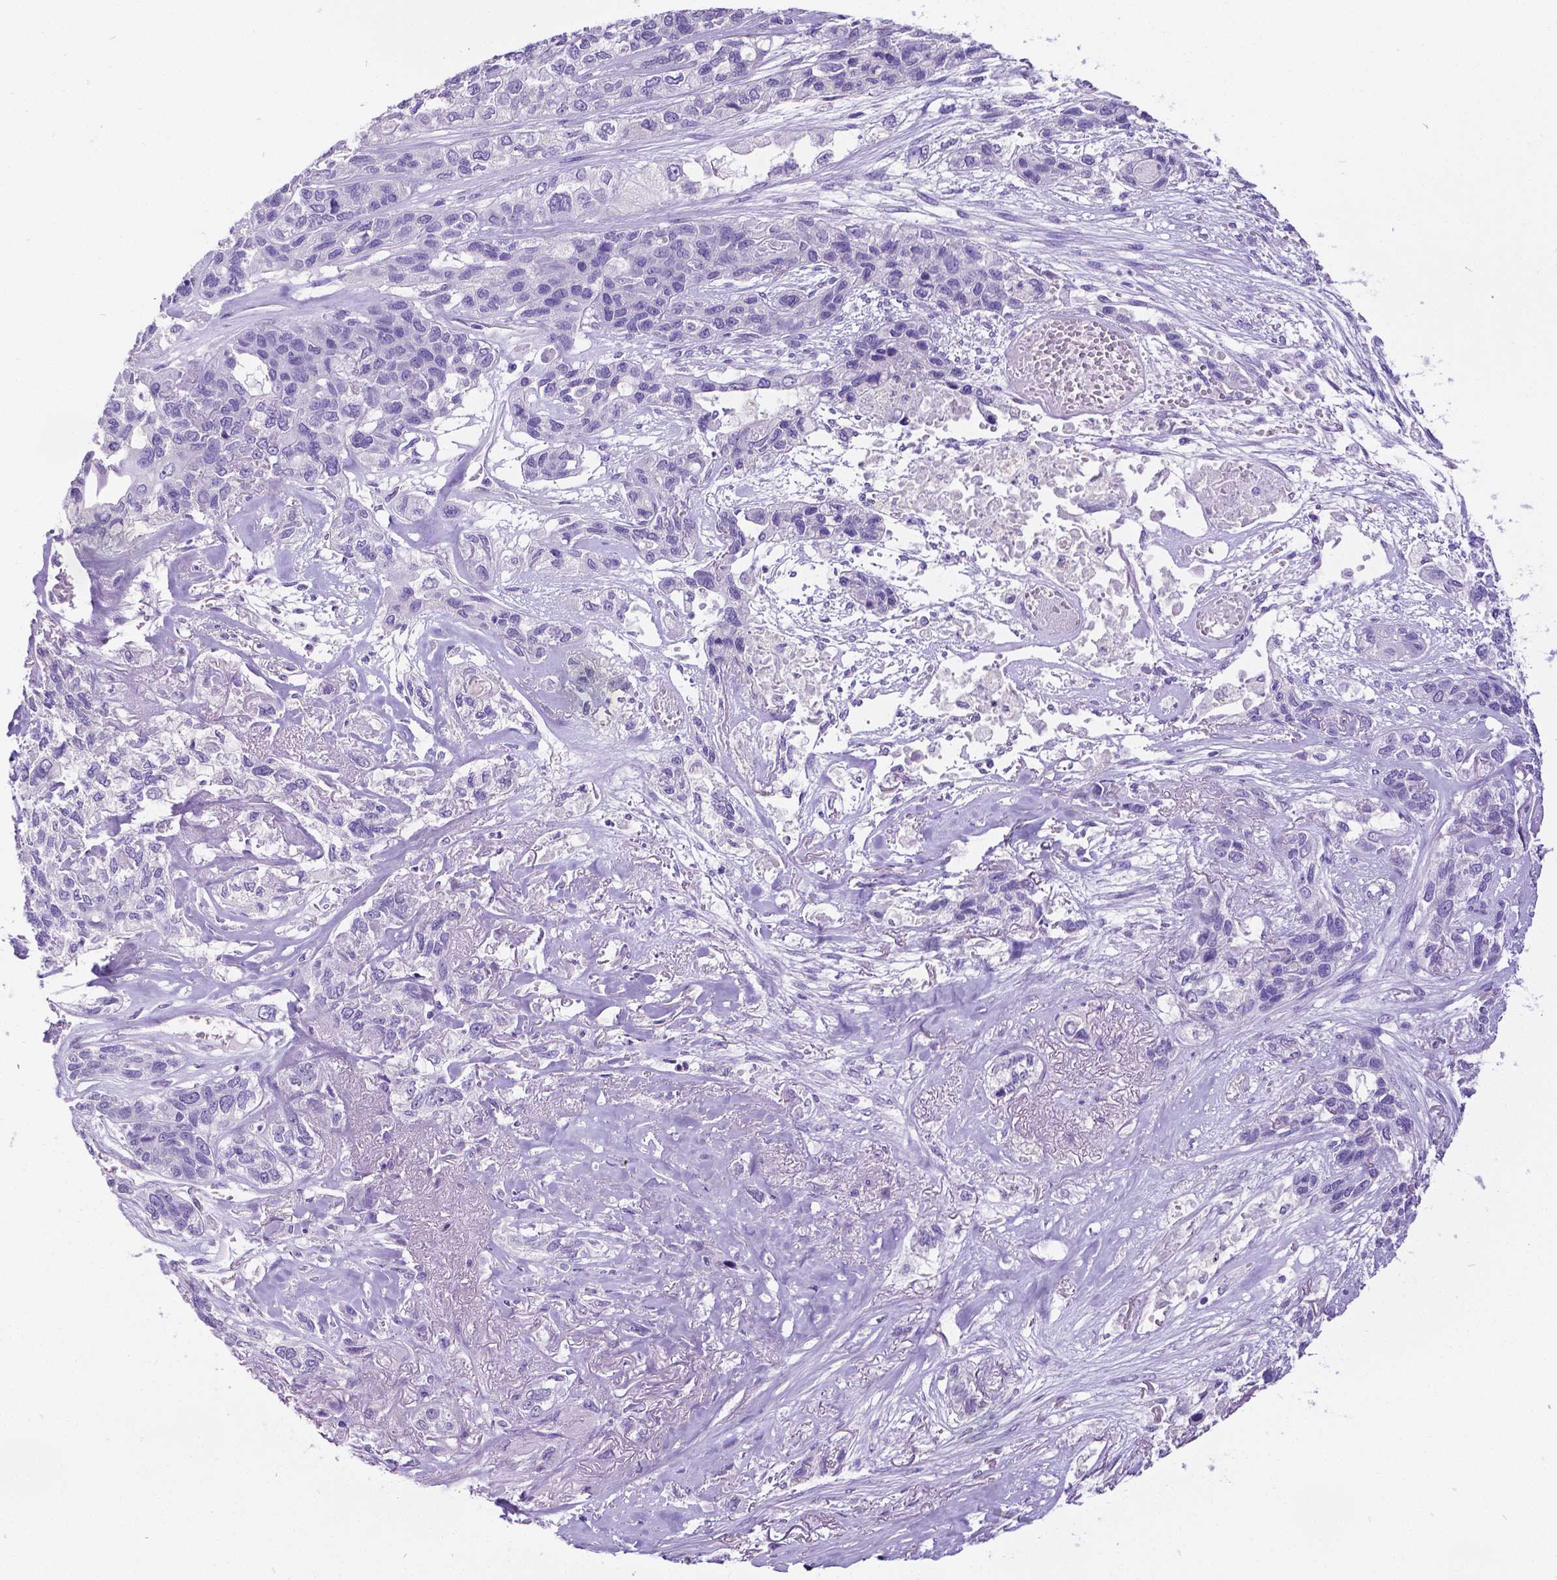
{"staining": {"intensity": "negative", "quantity": "none", "location": "none"}, "tissue": "lung cancer", "cell_type": "Tumor cells", "image_type": "cancer", "snomed": [{"axis": "morphology", "description": "Squamous cell carcinoma, NOS"}, {"axis": "topography", "description": "Lung"}], "caption": "Immunohistochemical staining of squamous cell carcinoma (lung) displays no significant positivity in tumor cells.", "gene": "SATB2", "patient": {"sex": "female", "age": 70}}